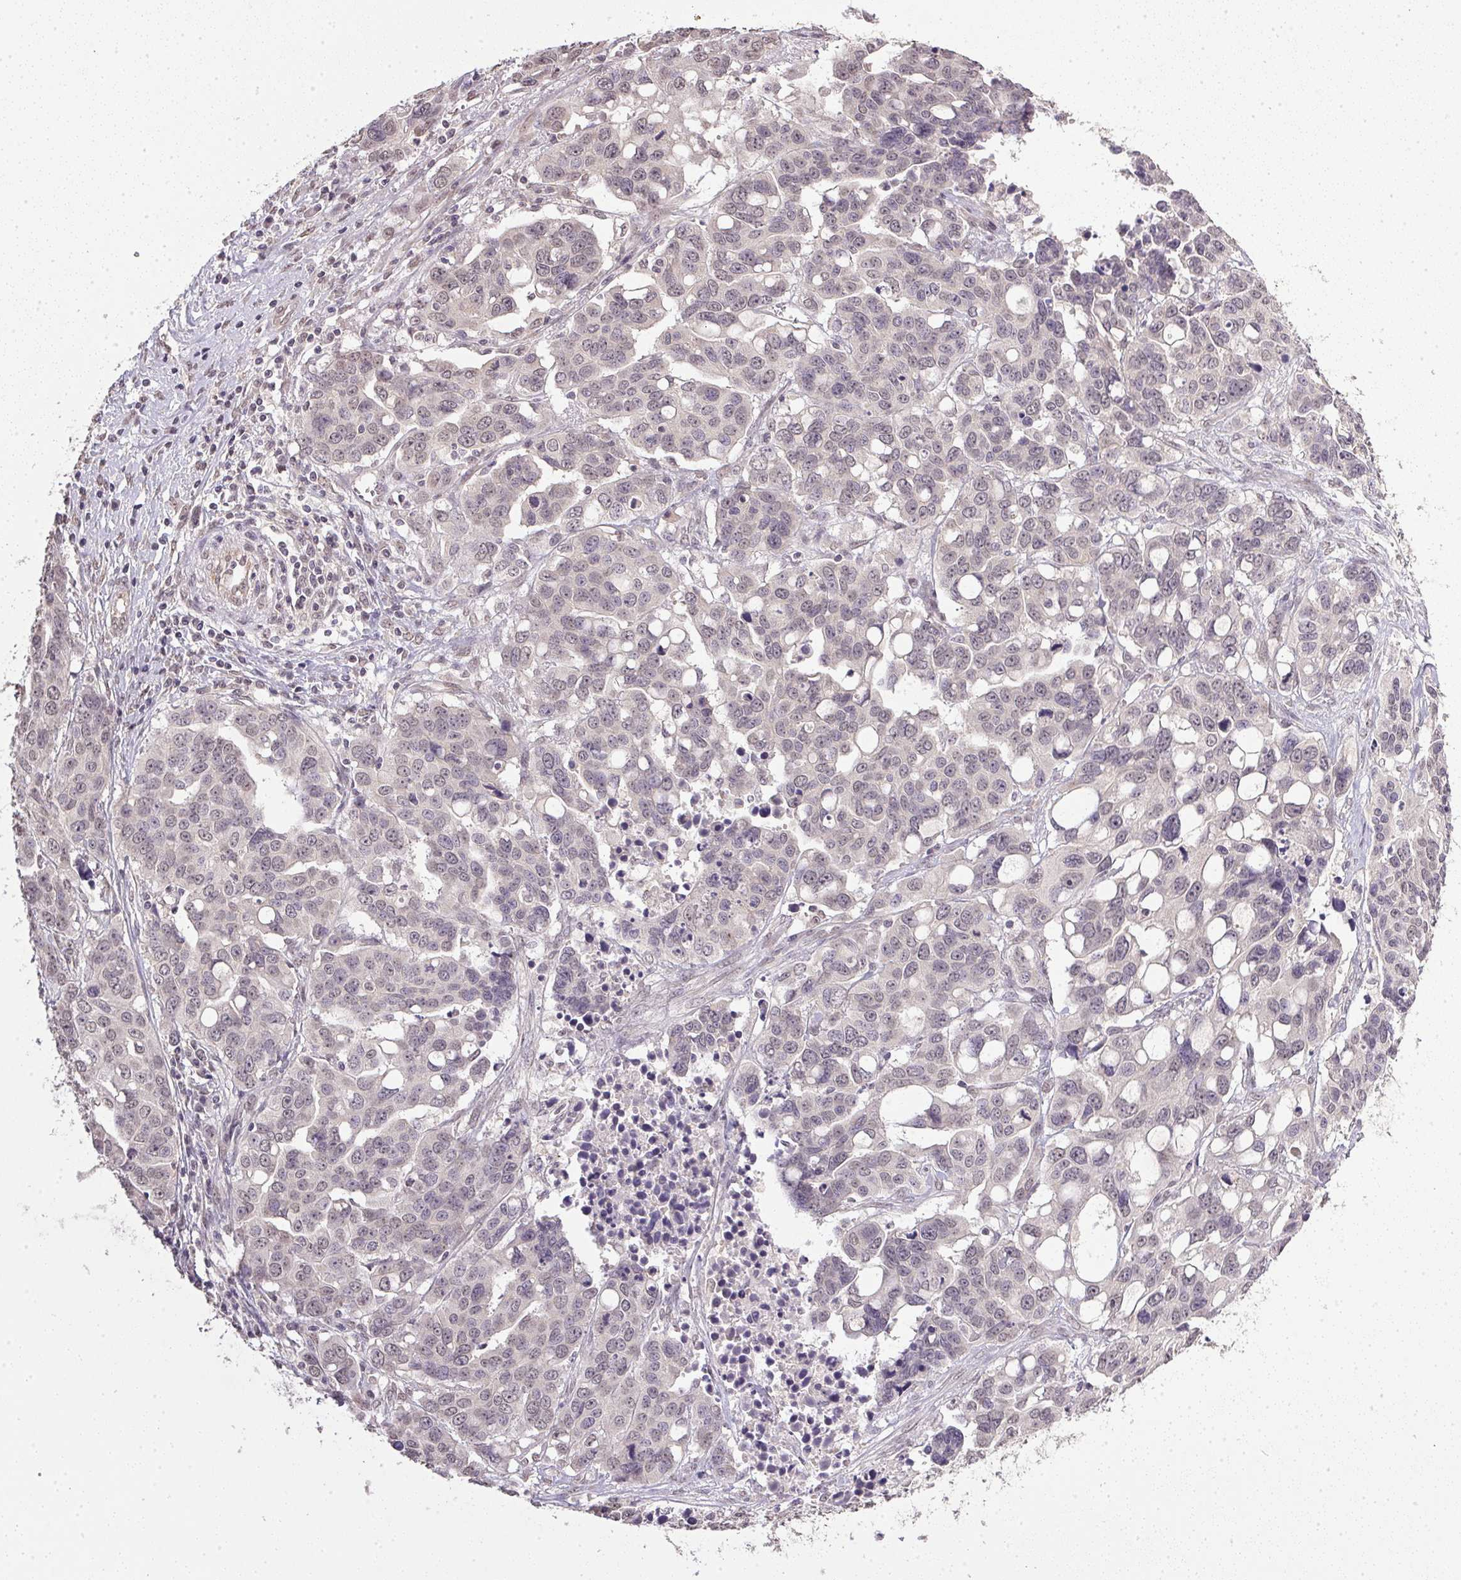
{"staining": {"intensity": "negative", "quantity": "none", "location": "none"}, "tissue": "ovarian cancer", "cell_type": "Tumor cells", "image_type": "cancer", "snomed": [{"axis": "morphology", "description": "Carcinoma, endometroid"}, {"axis": "topography", "description": "Ovary"}], "caption": "The micrograph exhibits no significant expression in tumor cells of ovarian cancer.", "gene": "PPP4R4", "patient": {"sex": "female", "age": 78}}